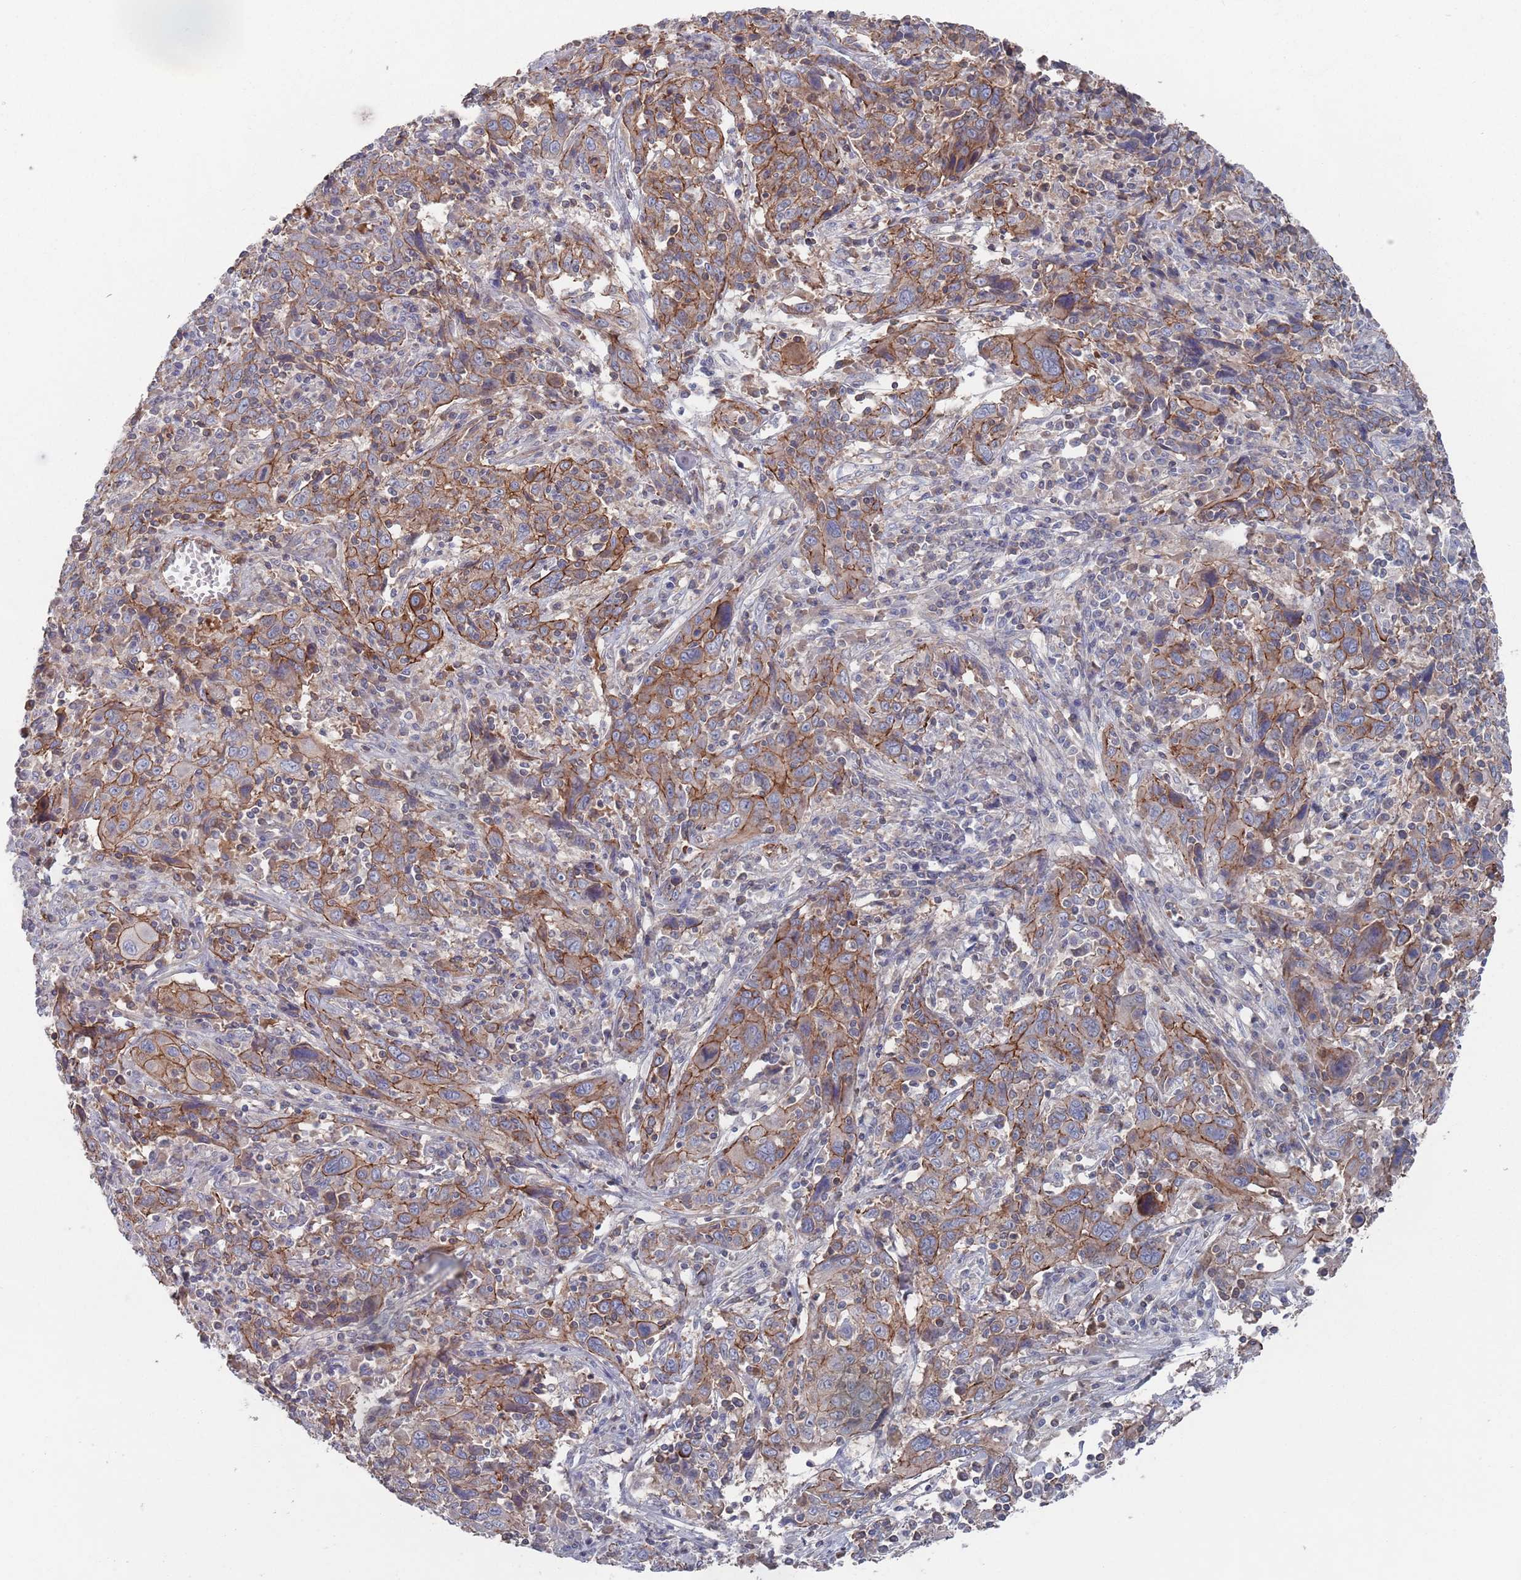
{"staining": {"intensity": "moderate", "quantity": "25%-75%", "location": "cytoplasmic/membranous"}, "tissue": "cervical cancer", "cell_type": "Tumor cells", "image_type": "cancer", "snomed": [{"axis": "morphology", "description": "Squamous cell carcinoma, NOS"}, {"axis": "topography", "description": "Cervix"}], "caption": "Immunohistochemistry (IHC) of cervical cancer (squamous cell carcinoma) shows medium levels of moderate cytoplasmic/membranous positivity in approximately 25%-75% of tumor cells.", "gene": "PLEKHA4", "patient": {"sex": "female", "age": 46}}